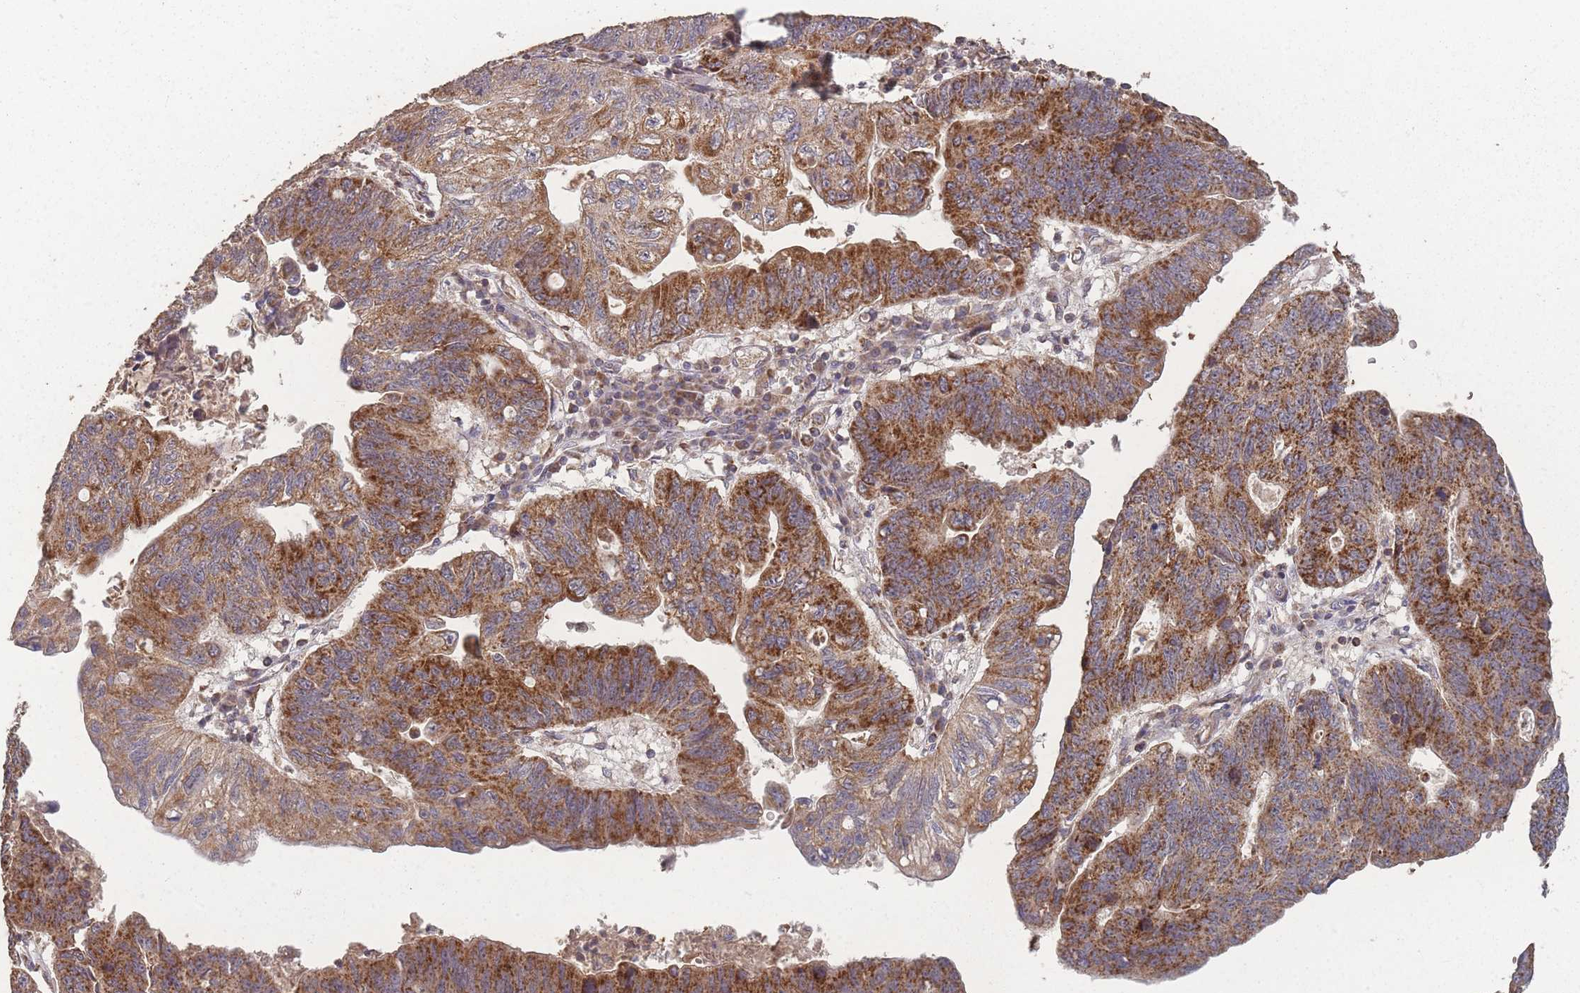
{"staining": {"intensity": "strong", "quantity": ">75%", "location": "cytoplasmic/membranous"}, "tissue": "stomach cancer", "cell_type": "Tumor cells", "image_type": "cancer", "snomed": [{"axis": "morphology", "description": "Adenocarcinoma, NOS"}, {"axis": "topography", "description": "Stomach"}], "caption": "Tumor cells show high levels of strong cytoplasmic/membranous expression in about >75% of cells in human stomach cancer (adenocarcinoma).", "gene": "LYRM7", "patient": {"sex": "male", "age": 59}}